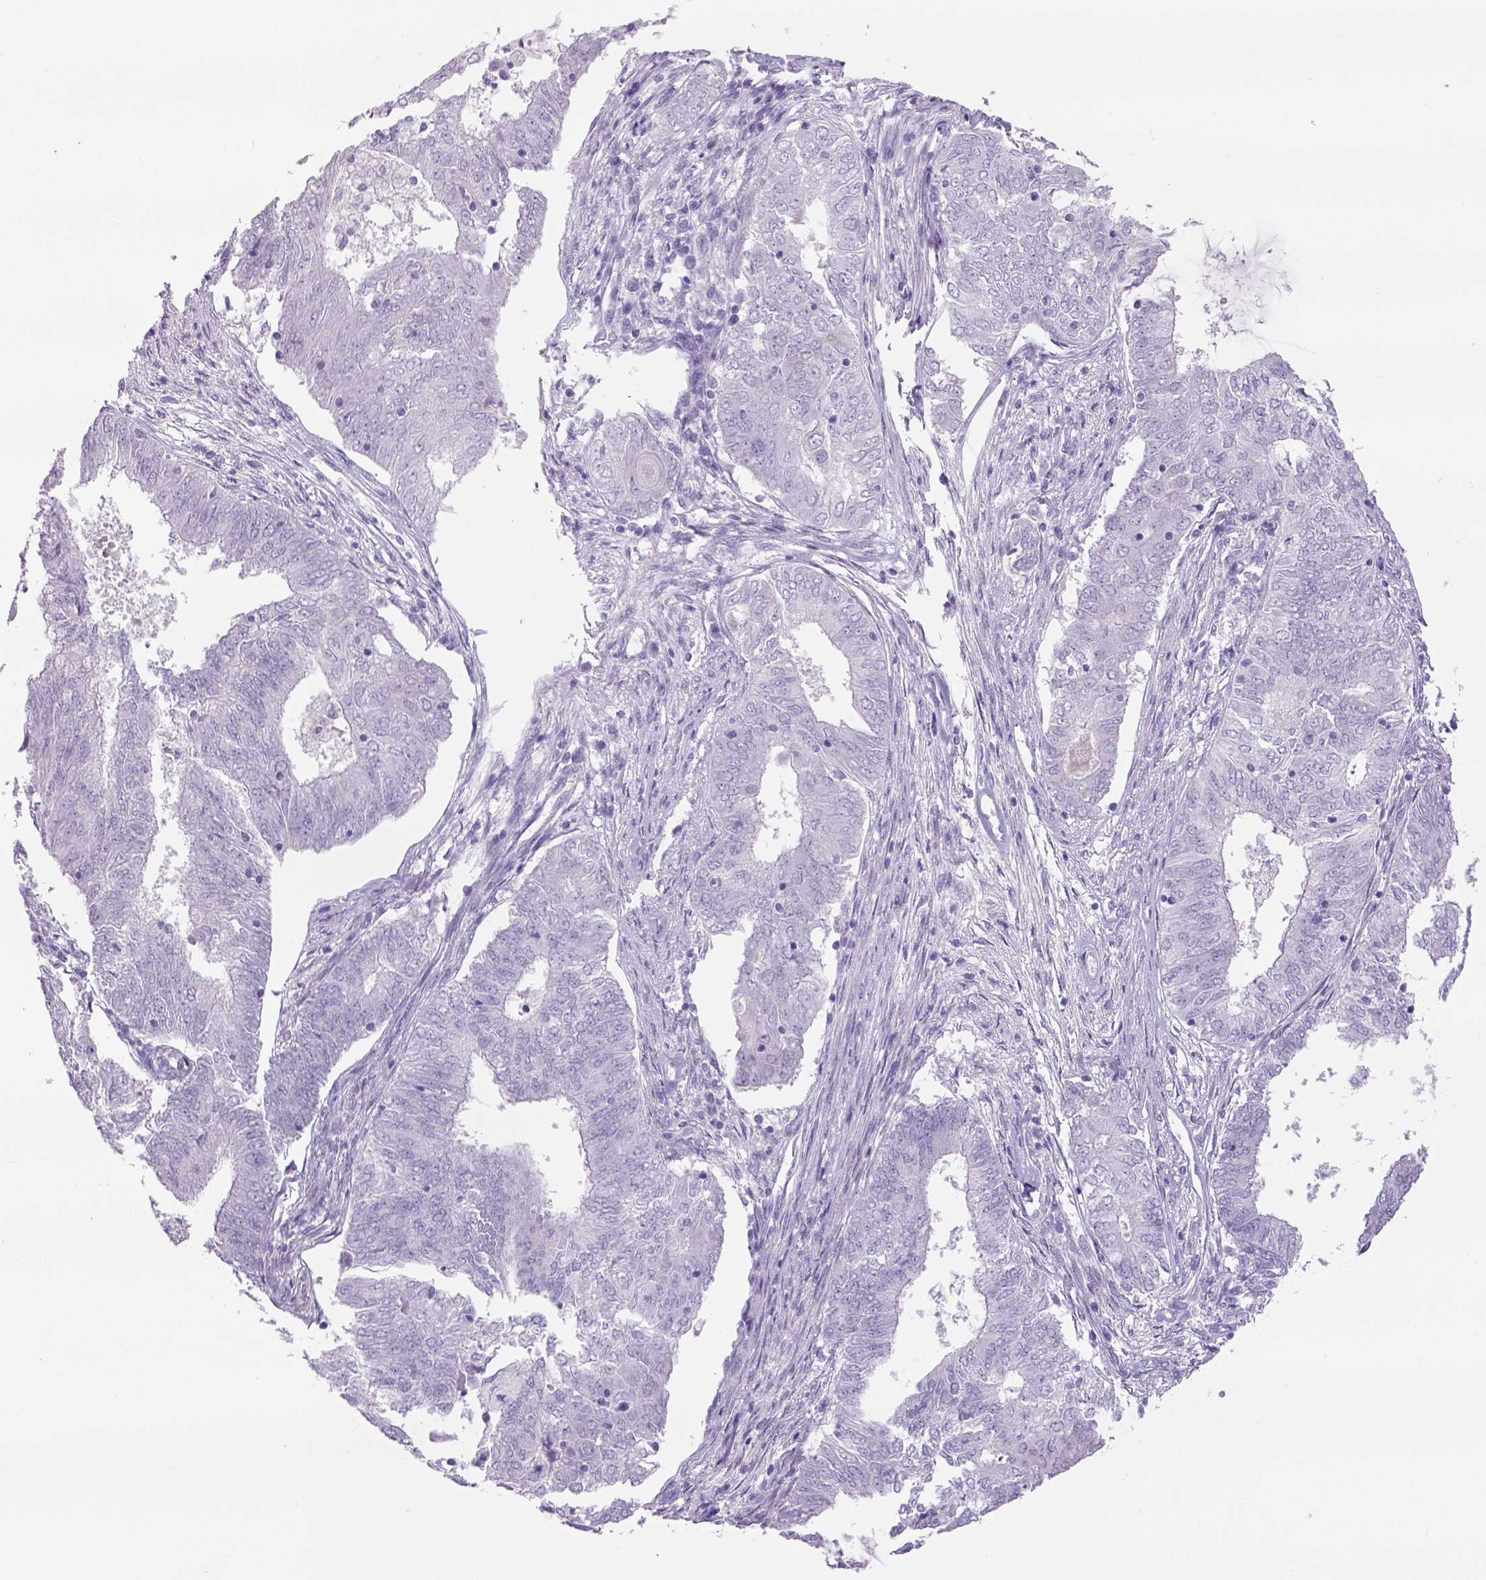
{"staining": {"intensity": "negative", "quantity": "none", "location": "none"}, "tissue": "endometrial cancer", "cell_type": "Tumor cells", "image_type": "cancer", "snomed": [{"axis": "morphology", "description": "Adenocarcinoma, NOS"}, {"axis": "topography", "description": "Endometrium"}], "caption": "Photomicrograph shows no protein expression in tumor cells of endometrial cancer tissue.", "gene": "TENM4", "patient": {"sex": "female", "age": 62}}